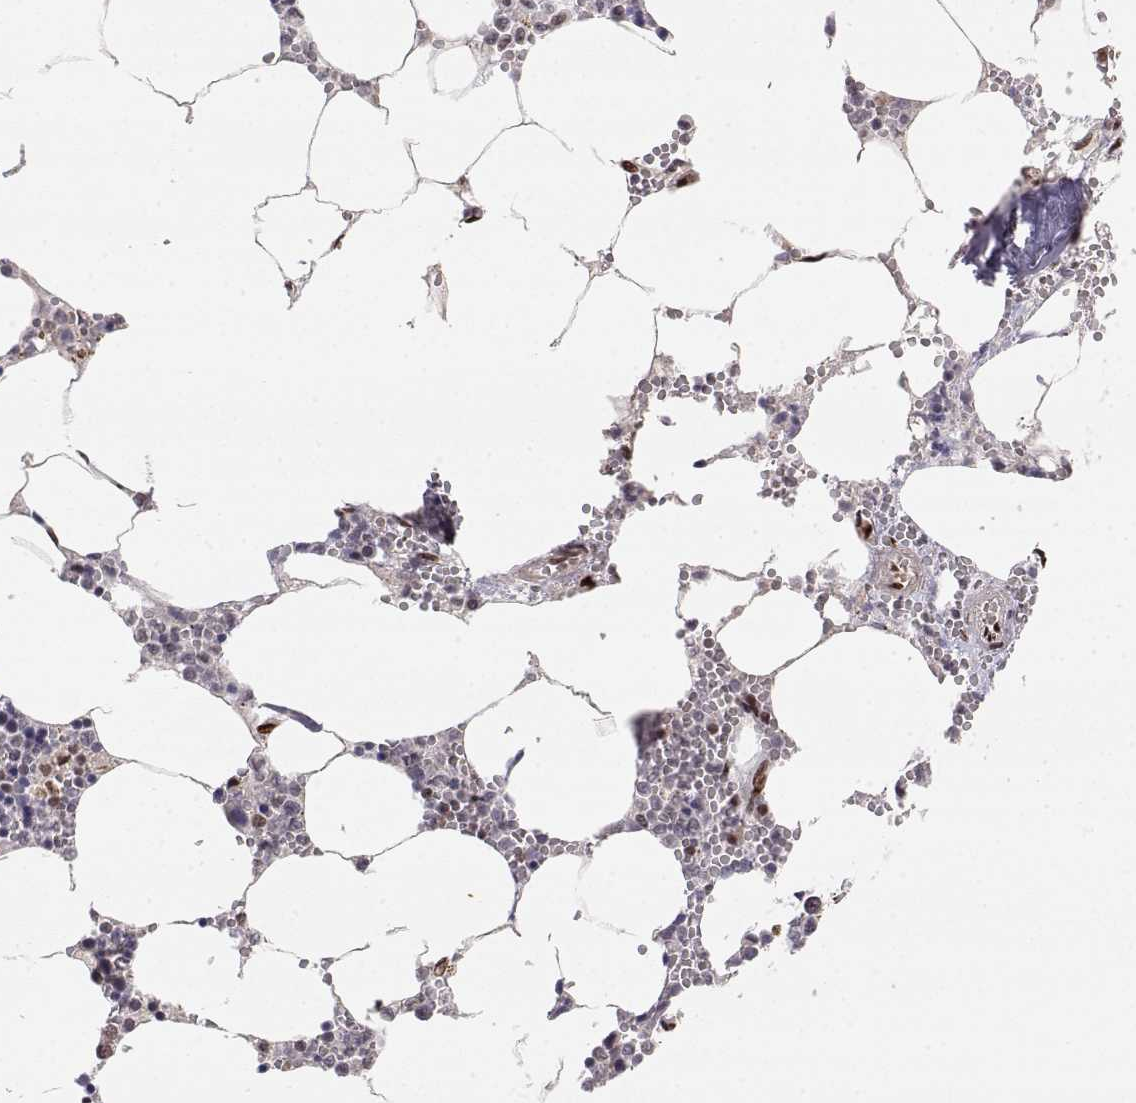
{"staining": {"intensity": "strong", "quantity": "<25%", "location": "cytoplasmic/membranous,nuclear"}, "tissue": "bone marrow", "cell_type": "Hematopoietic cells", "image_type": "normal", "snomed": [{"axis": "morphology", "description": "Normal tissue, NOS"}, {"axis": "topography", "description": "Bone marrow"}], "caption": "A medium amount of strong cytoplasmic/membranous,nuclear staining is present in about <25% of hematopoietic cells in normal bone marrow. (Stains: DAB (3,3'-diaminobenzidine) in brown, nuclei in blue, Microscopy: brightfield microscopy at high magnification).", "gene": "BRCA1", "patient": {"sex": "female", "age": 64}}